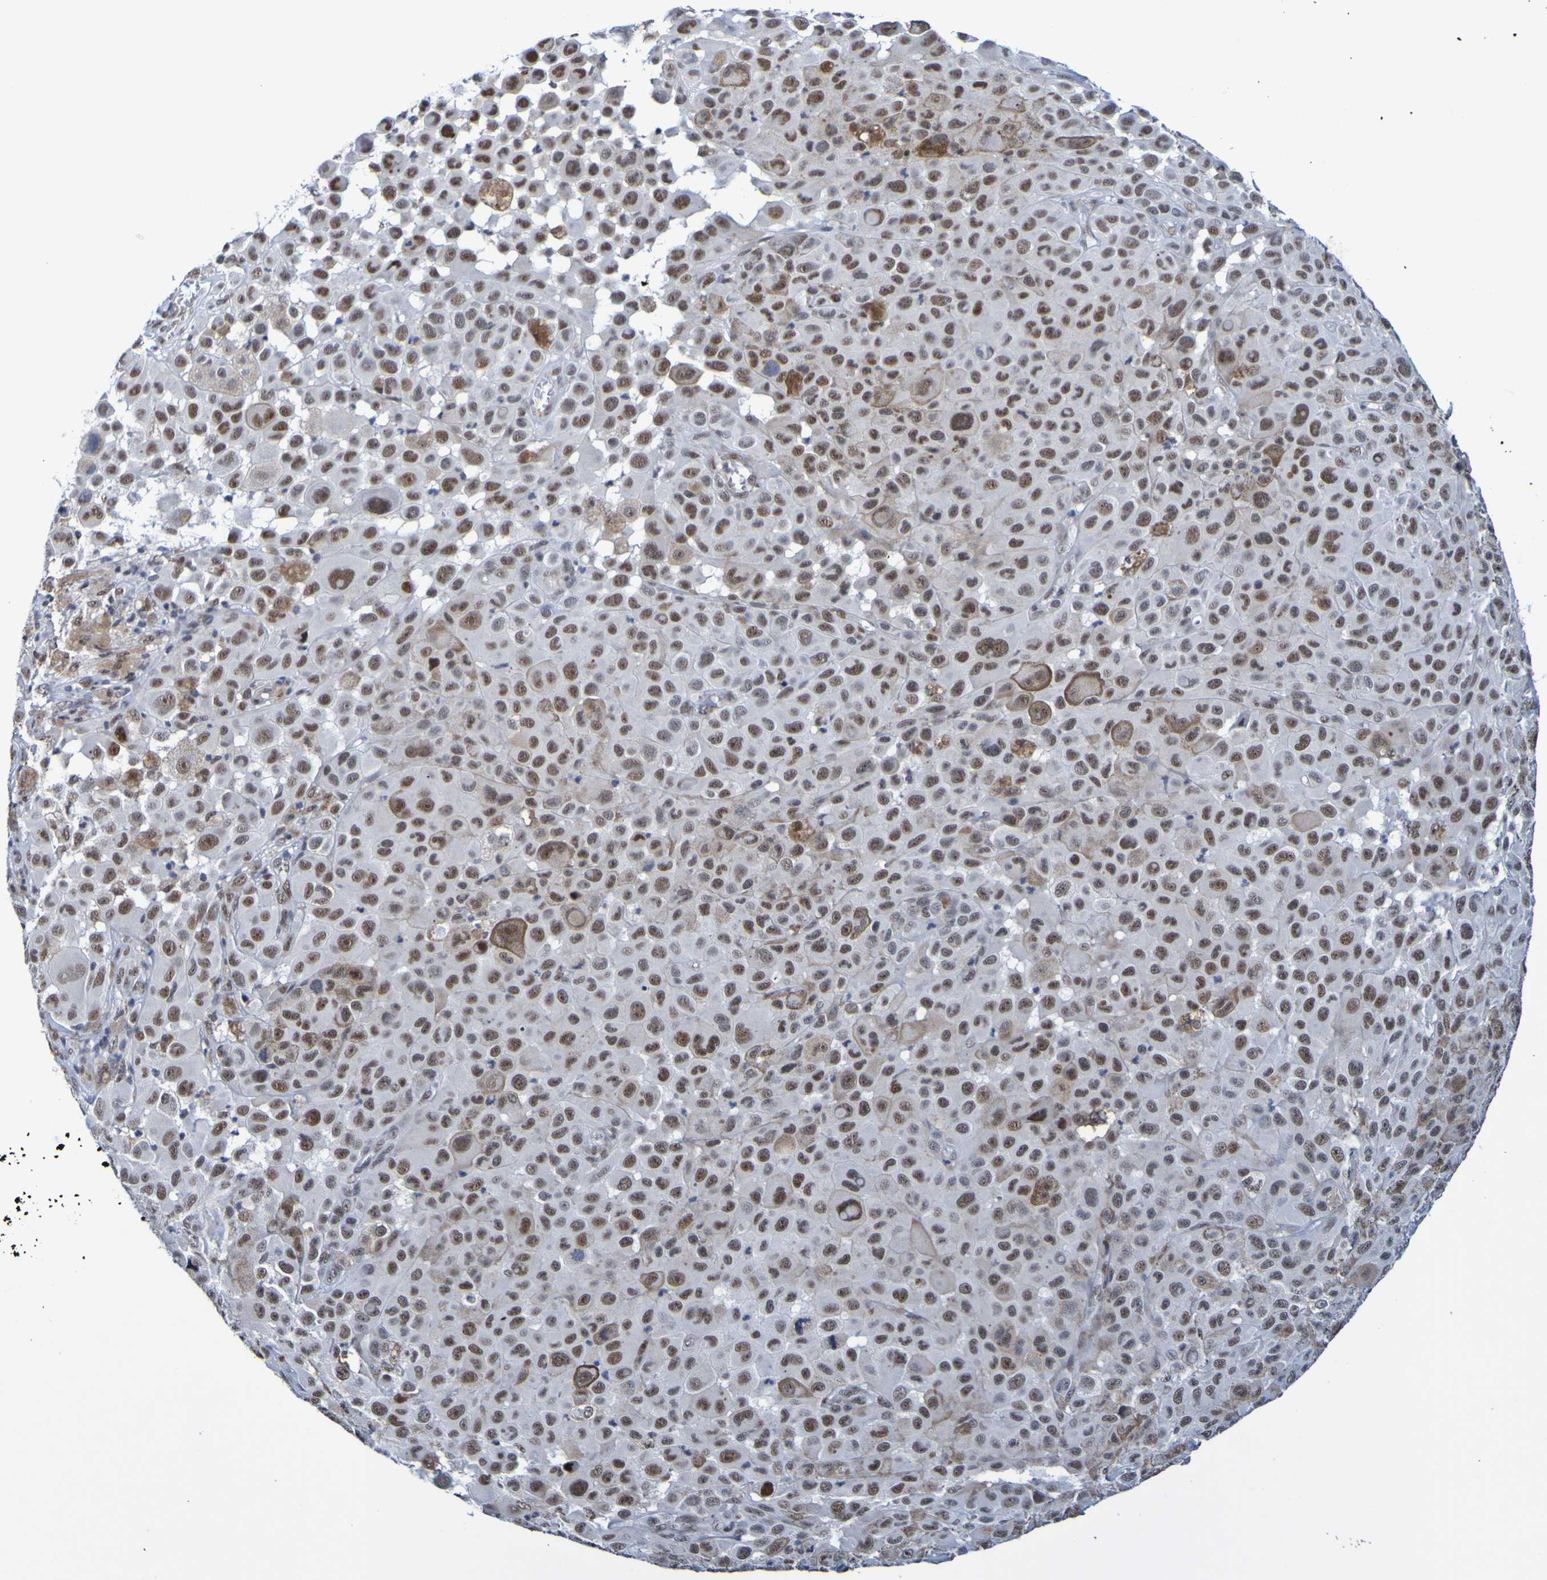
{"staining": {"intensity": "moderate", "quantity": "25%-75%", "location": "nuclear"}, "tissue": "melanoma", "cell_type": "Tumor cells", "image_type": "cancer", "snomed": [{"axis": "morphology", "description": "Malignant melanoma, NOS"}, {"axis": "topography", "description": "Skin"}], "caption": "This is an image of immunohistochemistry (IHC) staining of malignant melanoma, which shows moderate staining in the nuclear of tumor cells.", "gene": "CDC5L", "patient": {"sex": "male", "age": 96}}